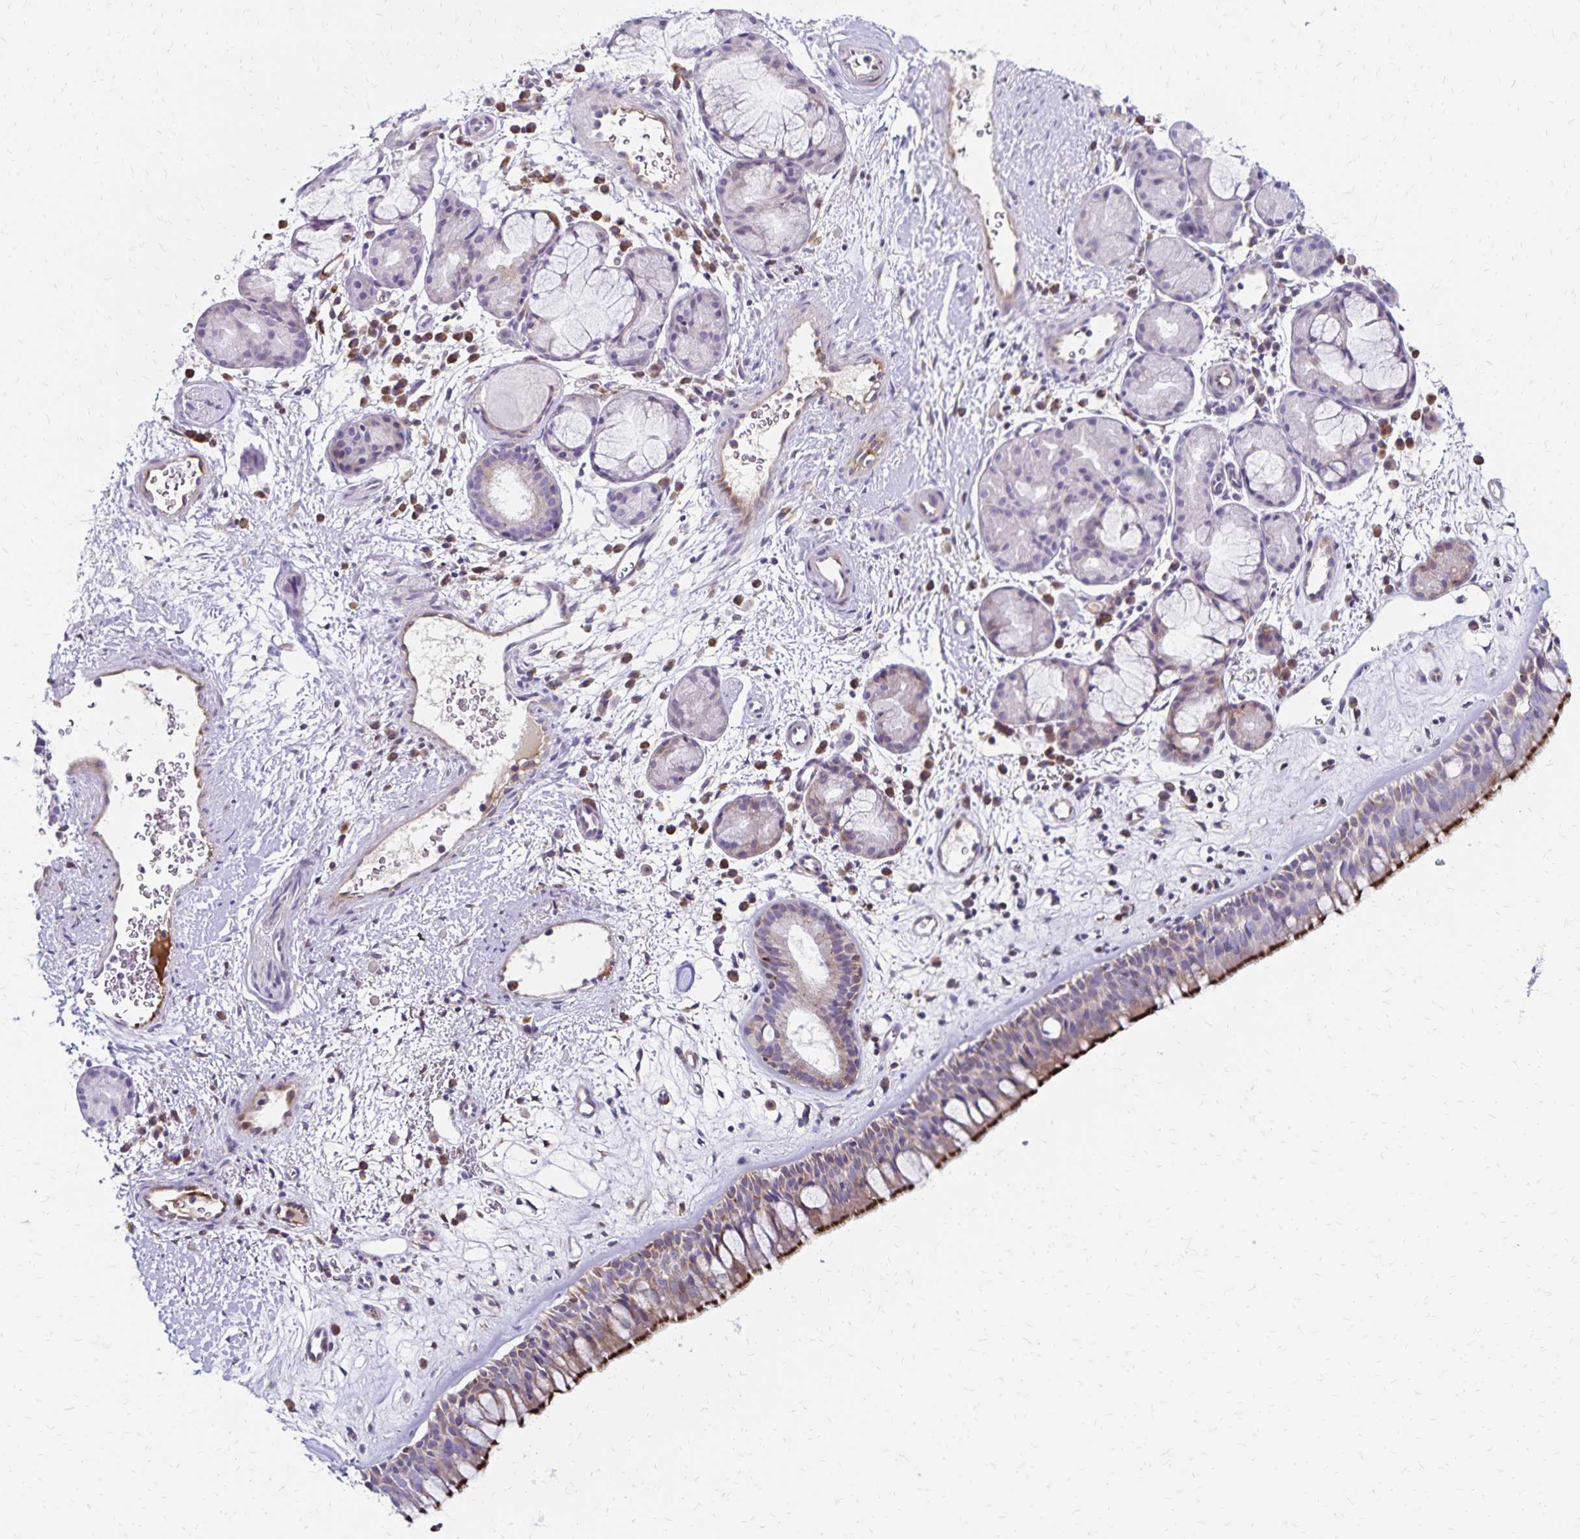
{"staining": {"intensity": "moderate", "quantity": "25%-75%", "location": "cytoplasmic/membranous"}, "tissue": "nasopharynx", "cell_type": "Respiratory epithelial cells", "image_type": "normal", "snomed": [{"axis": "morphology", "description": "Normal tissue, NOS"}, {"axis": "topography", "description": "Nasopharynx"}], "caption": "DAB (3,3'-diaminobenzidine) immunohistochemical staining of unremarkable nasopharynx reveals moderate cytoplasmic/membranous protein positivity in about 25%-75% of respiratory epithelial cells.", "gene": "NECAP1", "patient": {"sex": "male", "age": 65}}